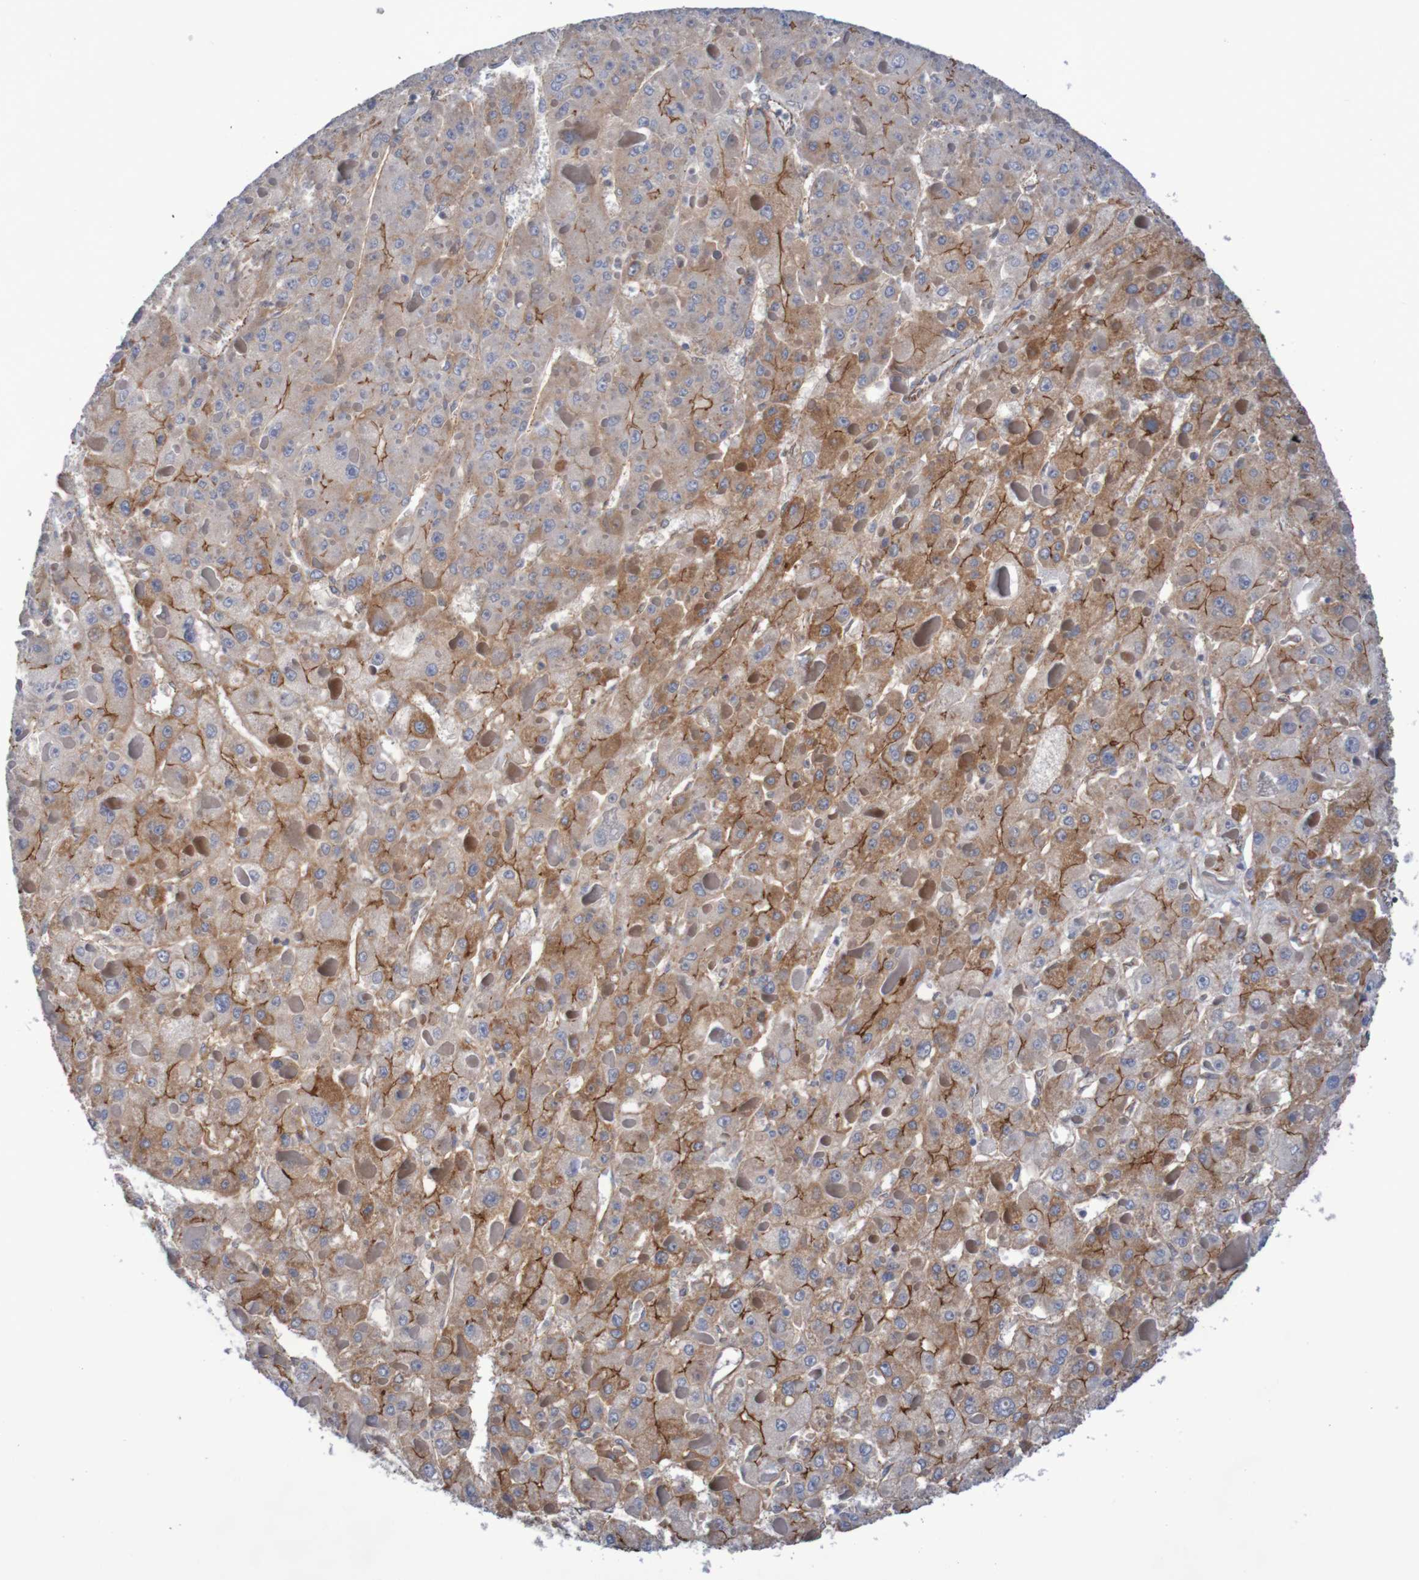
{"staining": {"intensity": "moderate", "quantity": "25%-75%", "location": "cytoplasmic/membranous"}, "tissue": "liver cancer", "cell_type": "Tumor cells", "image_type": "cancer", "snomed": [{"axis": "morphology", "description": "Carcinoma, Hepatocellular, NOS"}, {"axis": "topography", "description": "Liver"}], "caption": "An immunohistochemistry image of neoplastic tissue is shown. Protein staining in brown shows moderate cytoplasmic/membranous positivity in liver cancer within tumor cells. (Stains: DAB (3,3'-diaminobenzidine) in brown, nuclei in blue, Microscopy: brightfield microscopy at high magnification).", "gene": "NECTIN2", "patient": {"sex": "female", "age": 73}}